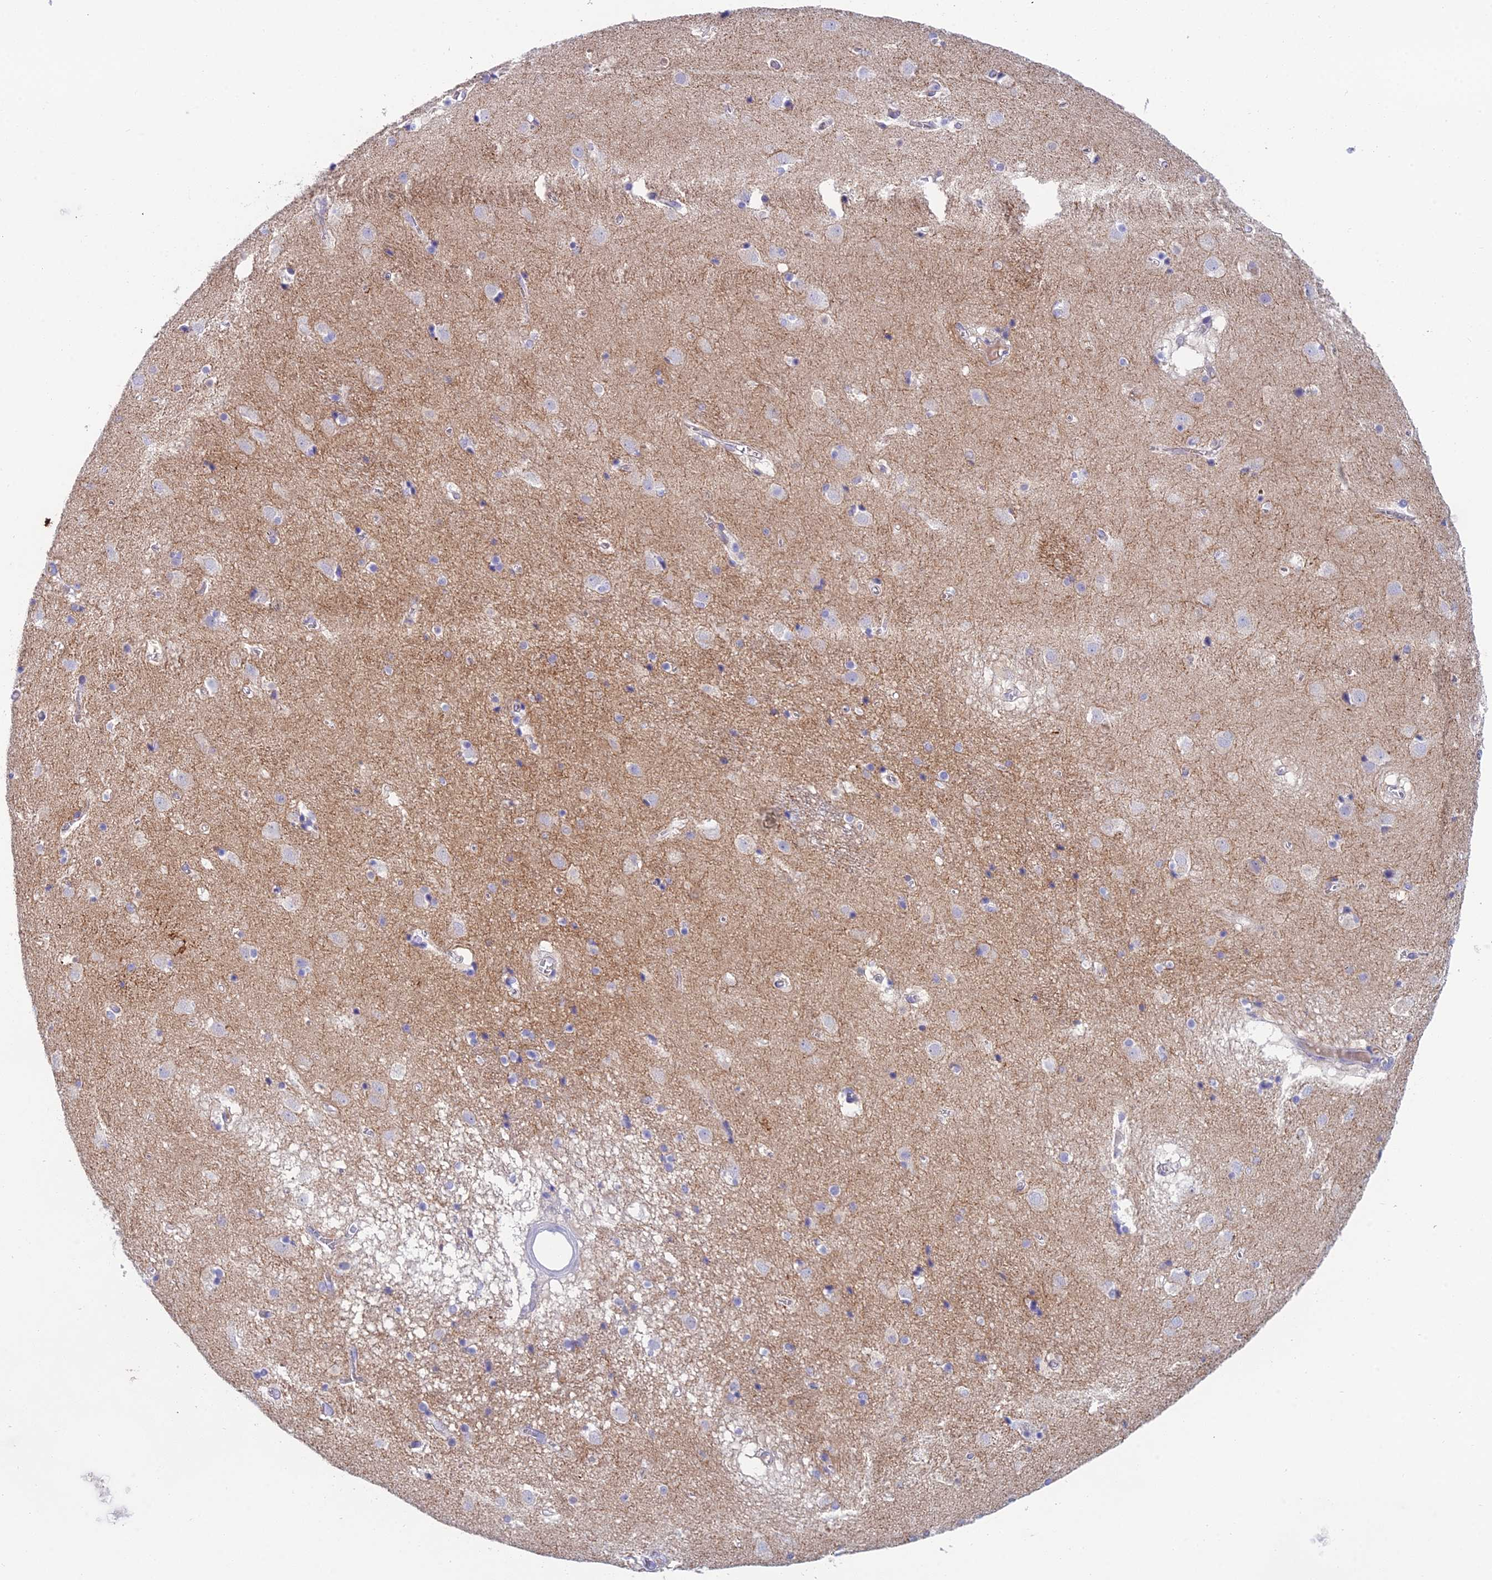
{"staining": {"intensity": "negative", "quantity": "none", "location": "none"}, "tissue": "caudate", "cell_type": "Glial cells", "image_type": "normal", "snomed": [{"axis": "morphology", "description": "Normal tissue, NOS"}, {"axis": "topography", "description": "Lateral ventricle wall"}], "caption": "This photomicrograph is of normal caudate stained with immunohistochemistry (IHC) to label a protein in brown with the nuclei are counter-stained blue. There is no expression in glial cells. (IHC, brightfield microscopy, high magnification).", "gene": "TMEM161B", "patient": {"sex": "male", "age": 70}}